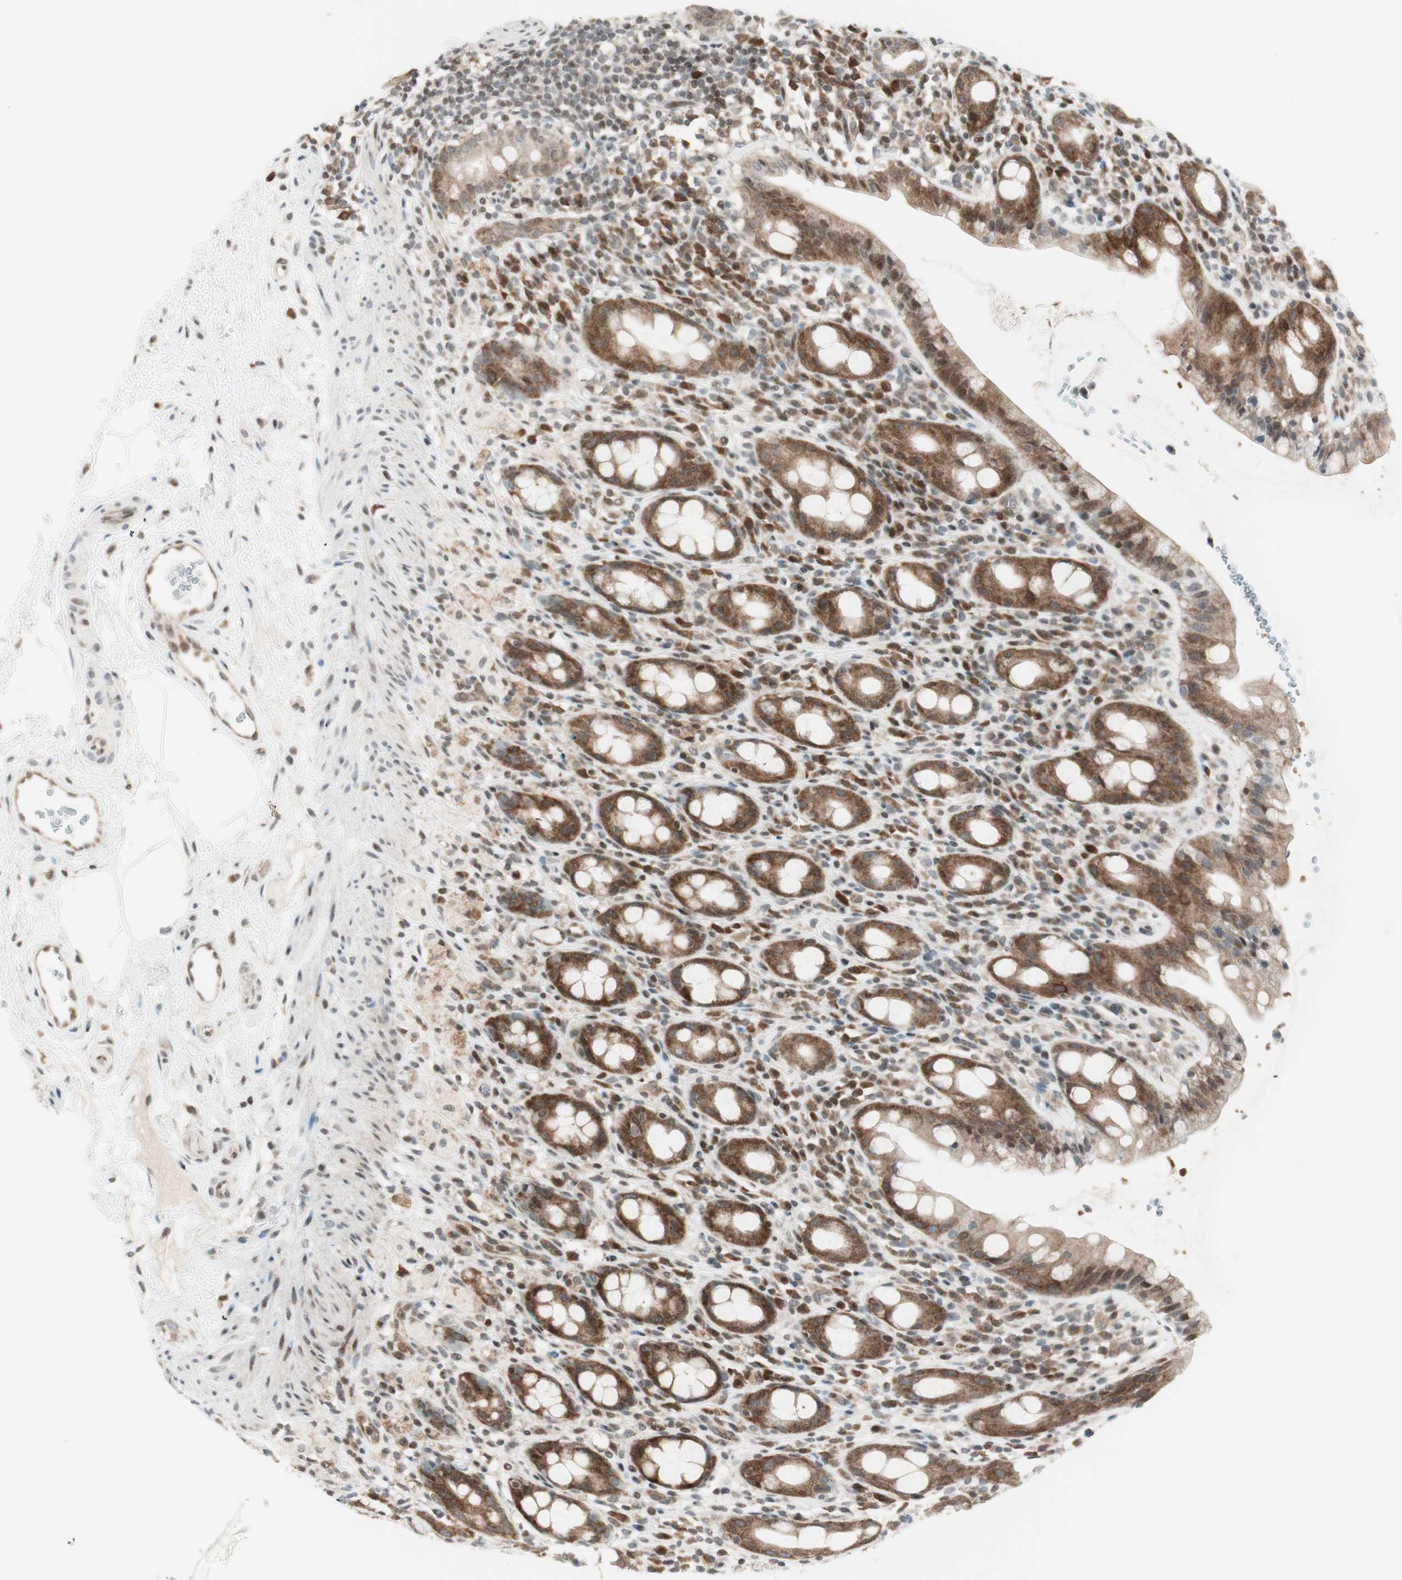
{"staining": {"intensity": "moderate", "quantity": ">75%", "location": "cytoplasmic/membranous,nuclear"}, "tissue": "rectum", "cell_type": "Glandular cells", "image_type": "normal", "snomed": [{"axis": "morphology", "description": "Normal tissue, NOS"}, {"axis": "topography", "description": "Rectum"}], "caption": "Immunohistochemical staining of benign rectum demonstrates medium levels of moderate cytoplasmic/membranous,nuclear positivity in approximately >75% of glandular cells. The staining was performed using DAB (3,3'-diaminobenzidine), with brown indicating positive protein expression. Nuclei are stained blue with hematoxylin.", "gene": "TPT1", "patient": {"sex": "male", "age": 44}}